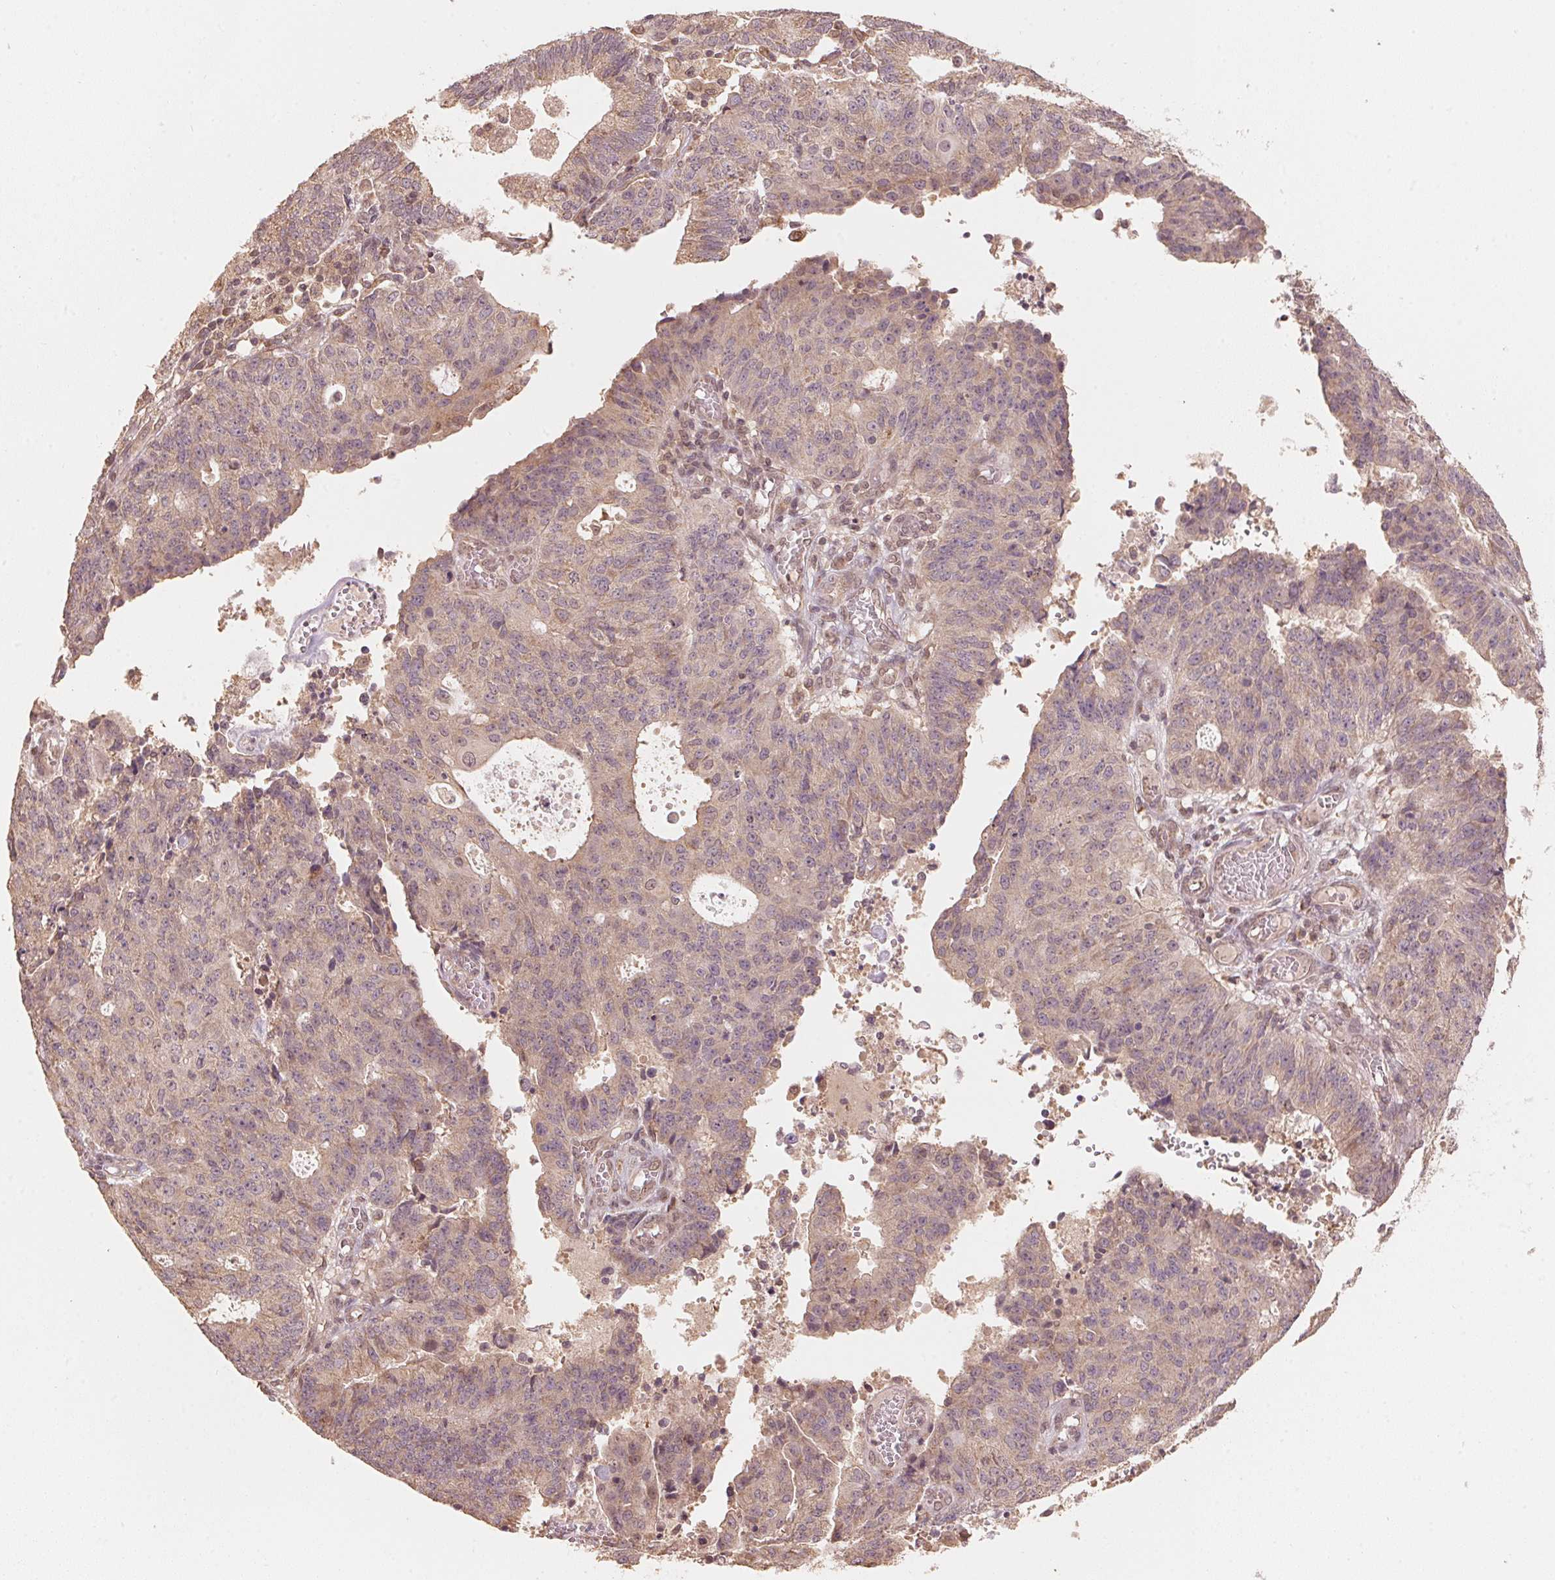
{"staining": {"intensity": "moderate", "quantity": "25%-75%", "location": "cytoplasmic/membranous"}, "tissue": "endometrial cancer", "cell_type": "Tumor cells", "image_type": "cancer", "snomed": [{"axis": "morphology", "description": "Adenocarcinoma, NOS"}, {"axis": "topography", "description": "Endometrium"}], "caption": "Tumor cells show moderate cytoplasmic/membranous staining in about 25%-75% of cells in endometrial adenocarcinoma. The staining is performed using DAB brown chromogen to label protein expression. The nuclei are counter-stained blue using hematoxylin.", "gene": "C2orf73", "patient": {"sex": "female", "age": 82}}